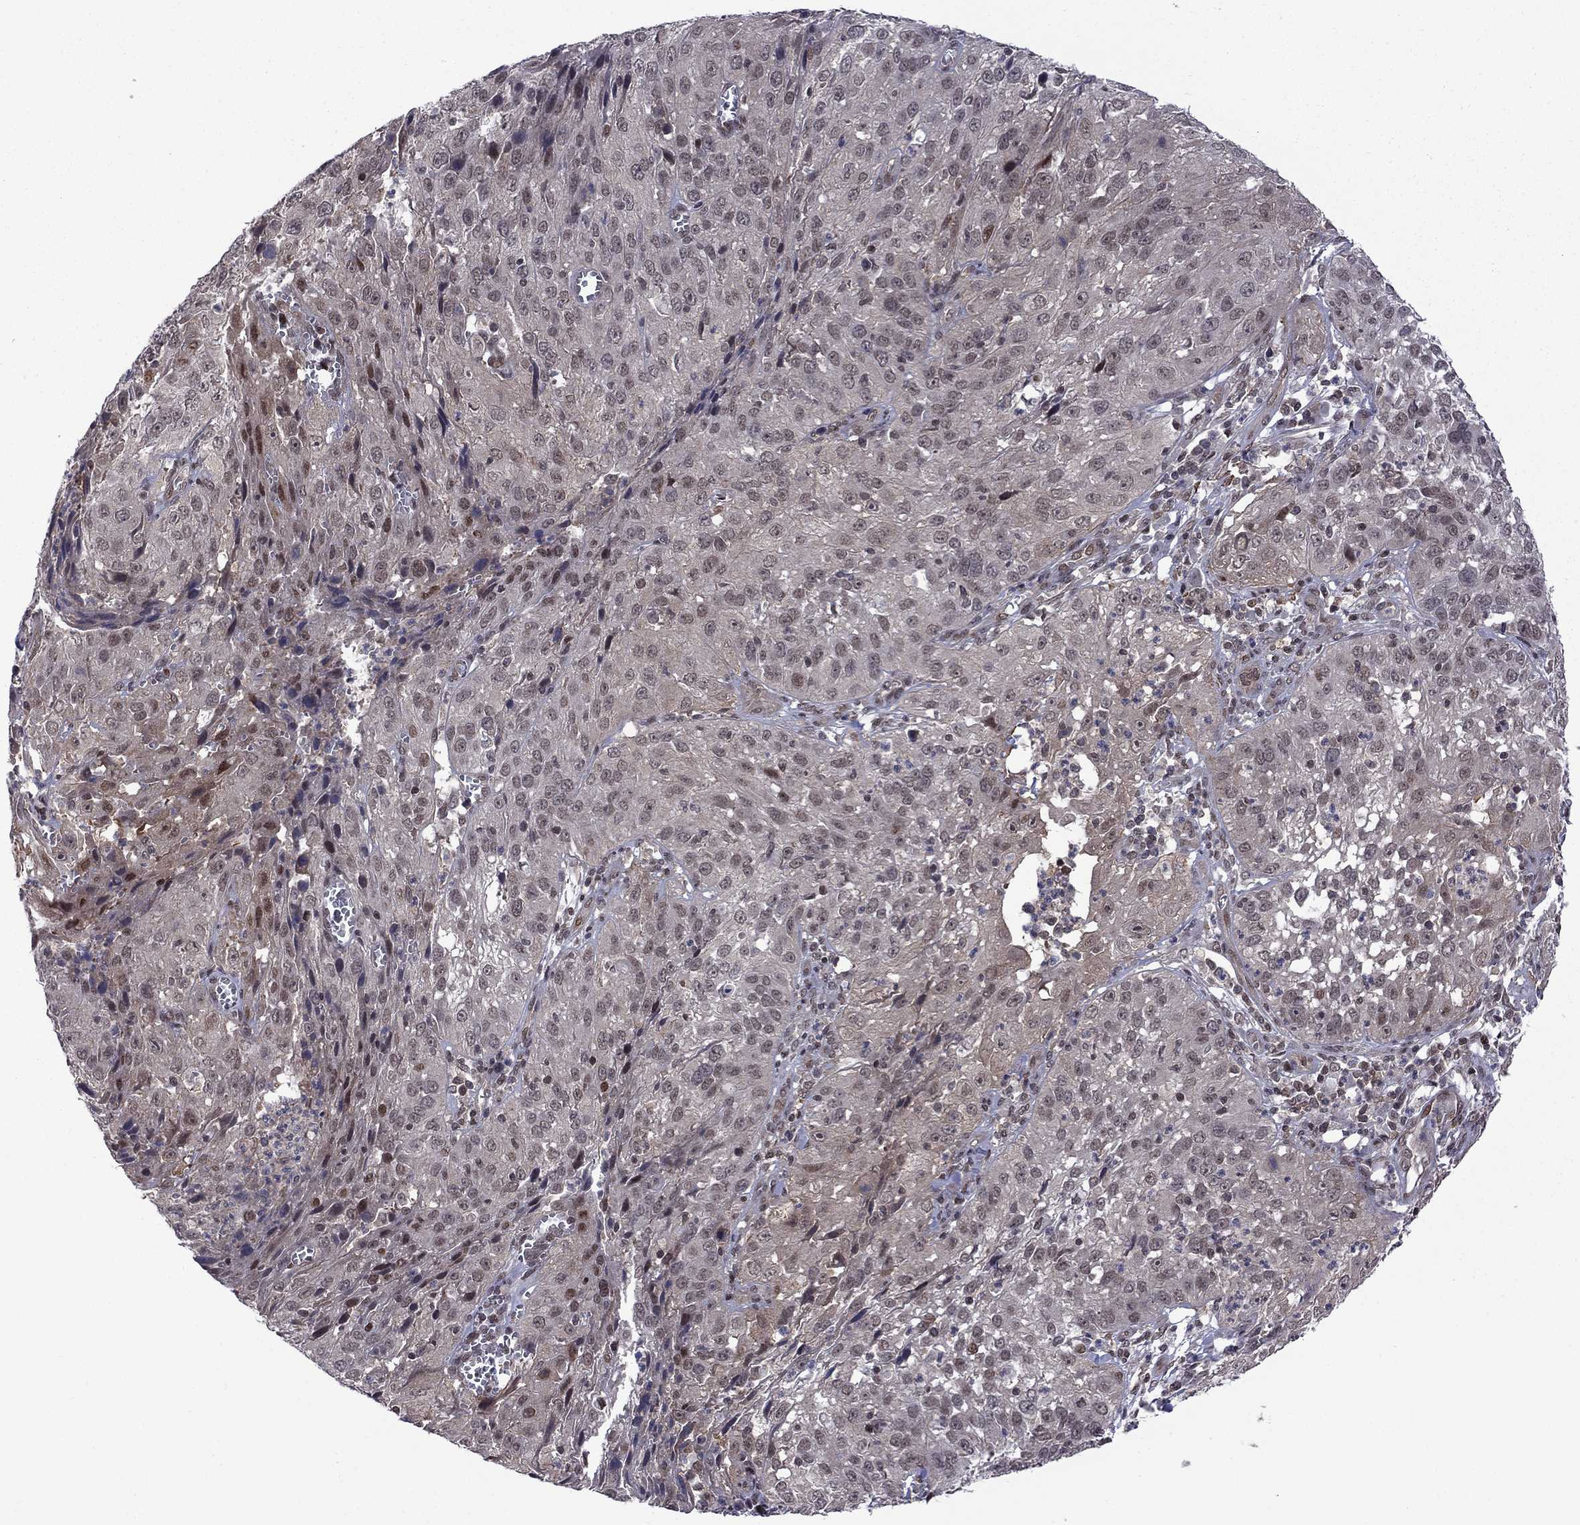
{"staining": {"intensity": "moderate", "quantity": "<25%", "location": "nuclear"}, "tissue": "cervical cancer", "cell_type": "Tumor cells", "image_type": "cancer", "snomed": [{"axis": "morphology", "description": "Squamous cell carcinoma, NOS"}, {"axis": "topography", "description": "Cervix"}], "caption": "Approximately <25% of tumor cells in human squamous cell carcinoma (cervical) display moderate nuclear protein expression as visualized by brown immunohistochemical staining.", "gene": "BRF1", "patient": {"sex": "female", "age": 32}}